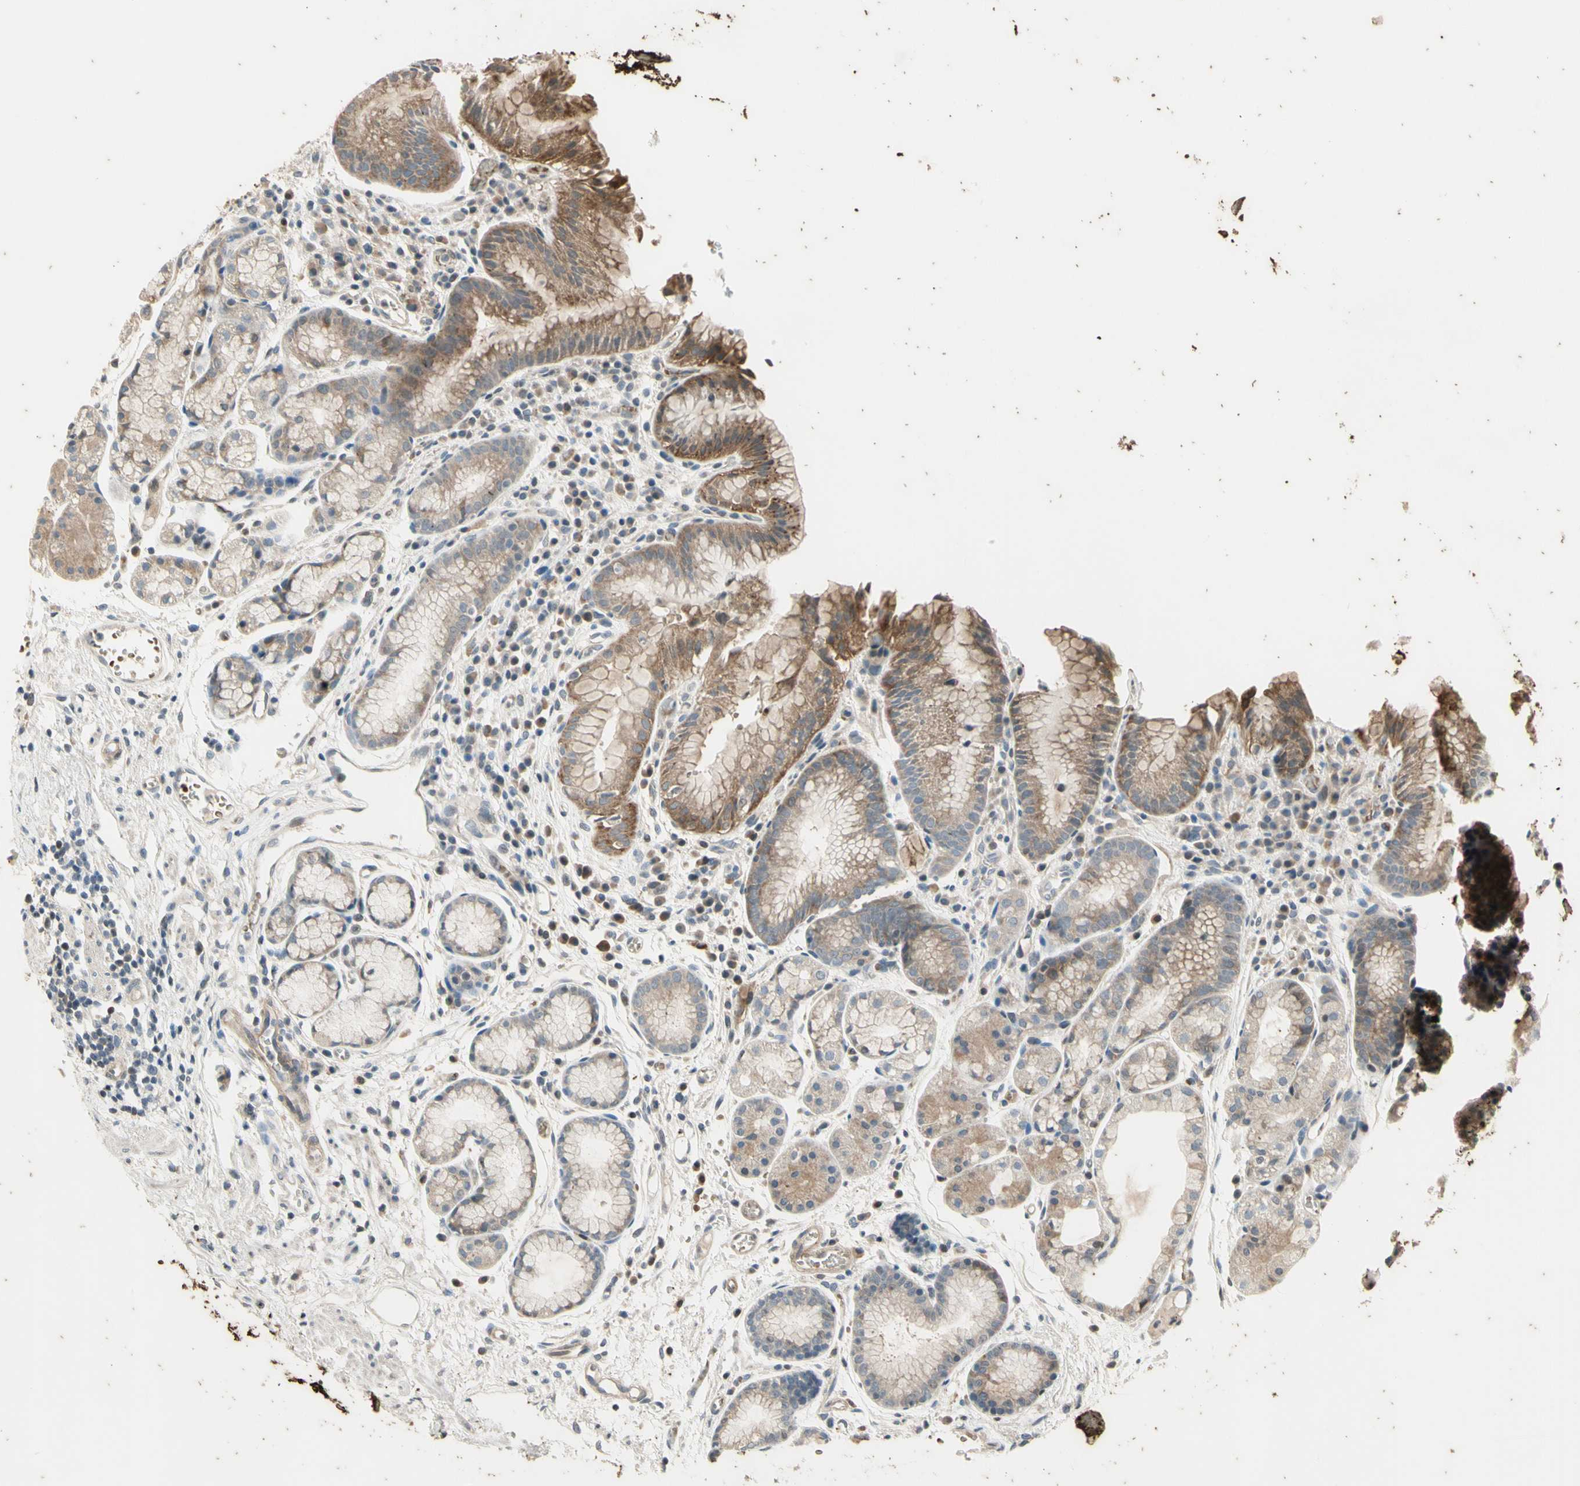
{"staining": {"intensity": "moderate", "quantity": "25%-75%", "location": "cytoplasmic/membranous"}, "tissue": "stomach", "cell_type": "Glandular cells", "image_type": "normal", "snomed": [{"axis": "morphology", "description": "Normal tissue, NOS"}, {"axis": "topography", "description": "Stomach, upper"}], "caption": "Immunohistochemical staining of benign human stomach exhibits moderate cytoplasmic/membranous protein staining in about 25%-75% of glandular cells.", "gene": "EFNB2", "patient": {"sex": "male", "age": 72}}